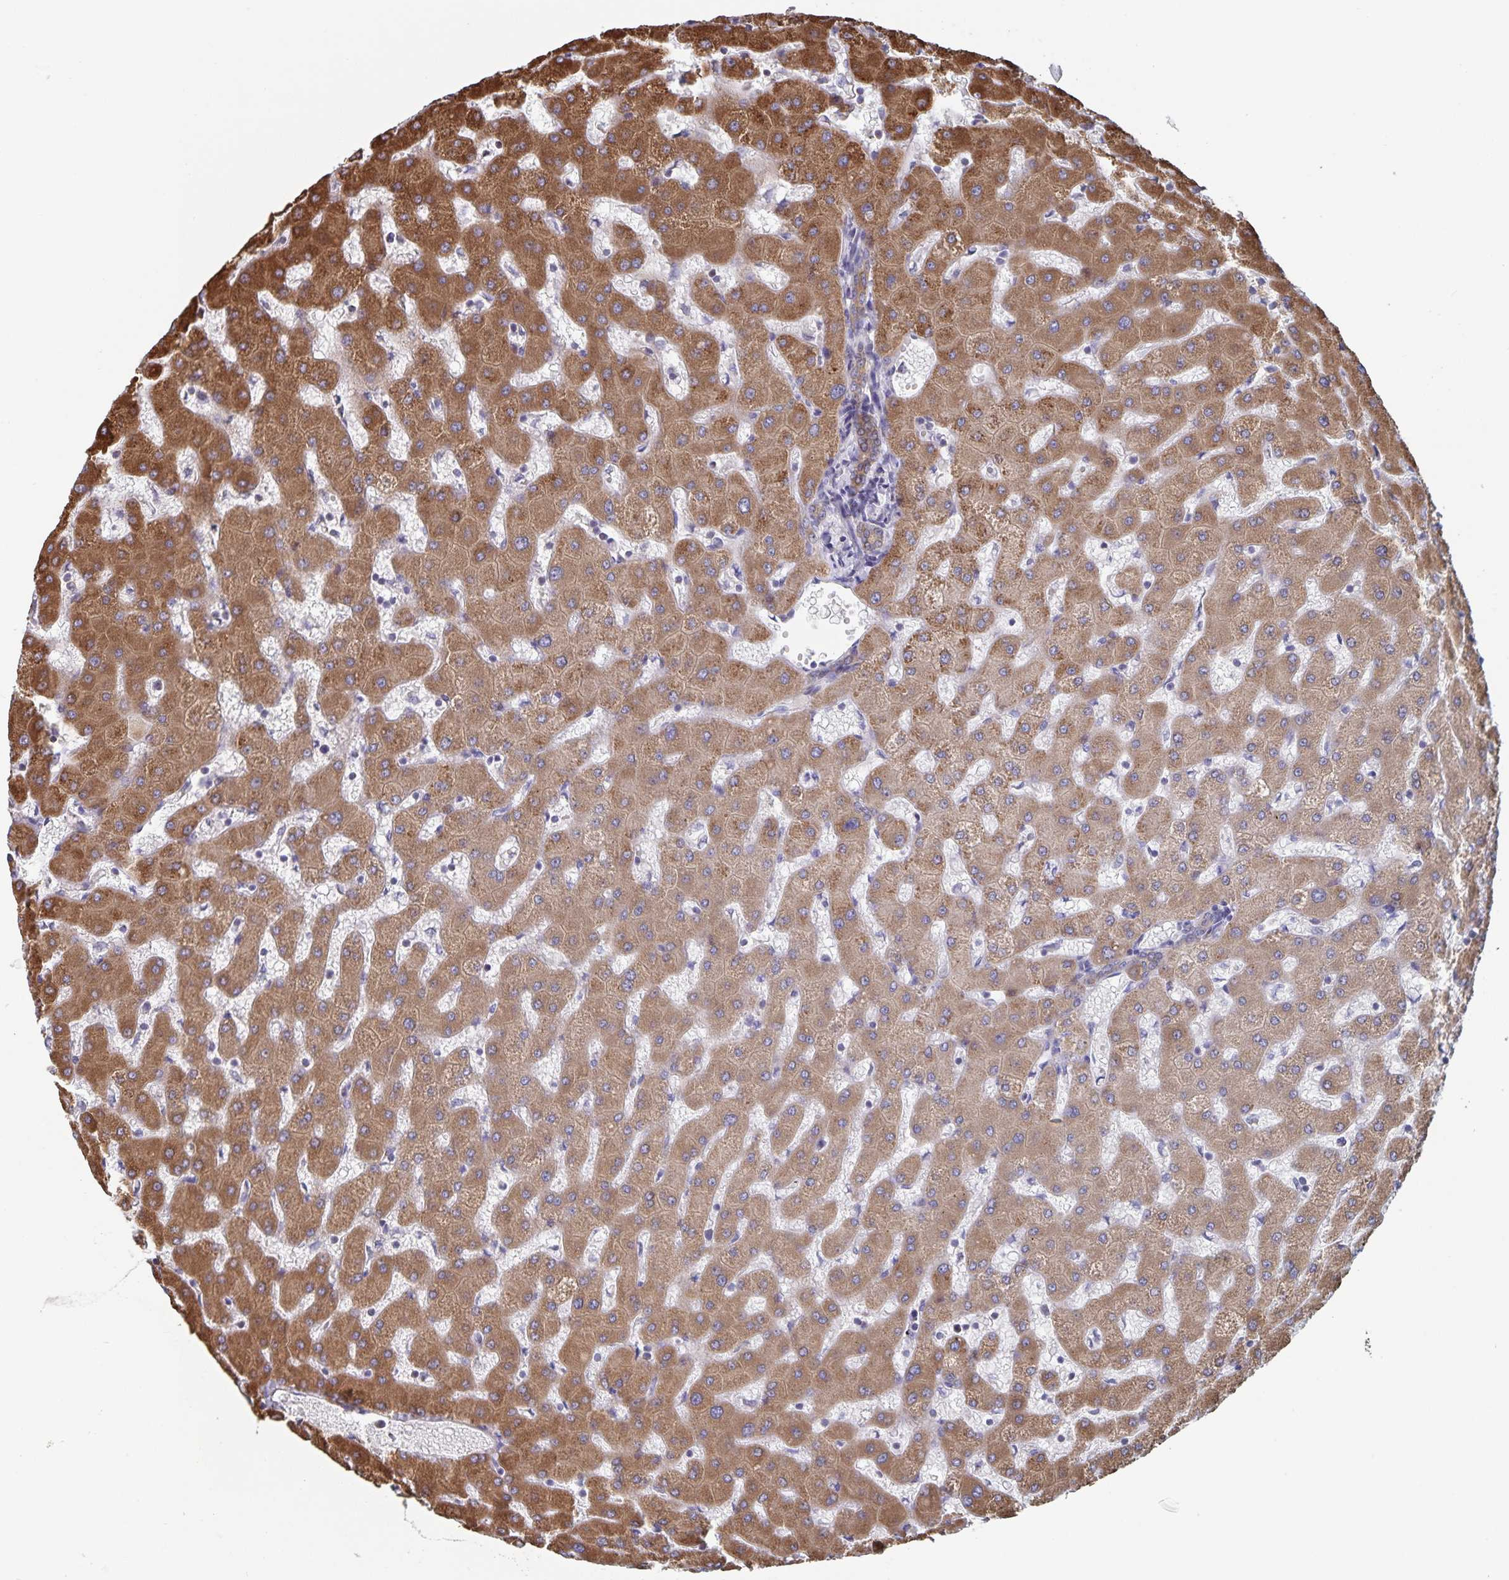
{"staining": {"intensity": "moderate", "quantity": ">75%", "location": "cytoplasmic/membranous"}, "tissue": "liver", "cell_type": "Cholangiocytes", "image_type": "normal", "snomed": [{"axis": "morphology", "description": "Normal tissue, NOS"}, {"axis": "topography", "description": "Liver"}], "caption": "Liver stained with a brown dye exhibits moderate cytoplasmic/membranous positive expression in approximately >75% of cholangiocytes.", "gene": "ACACA", "patient": {"sex": "female", "age": 63}}